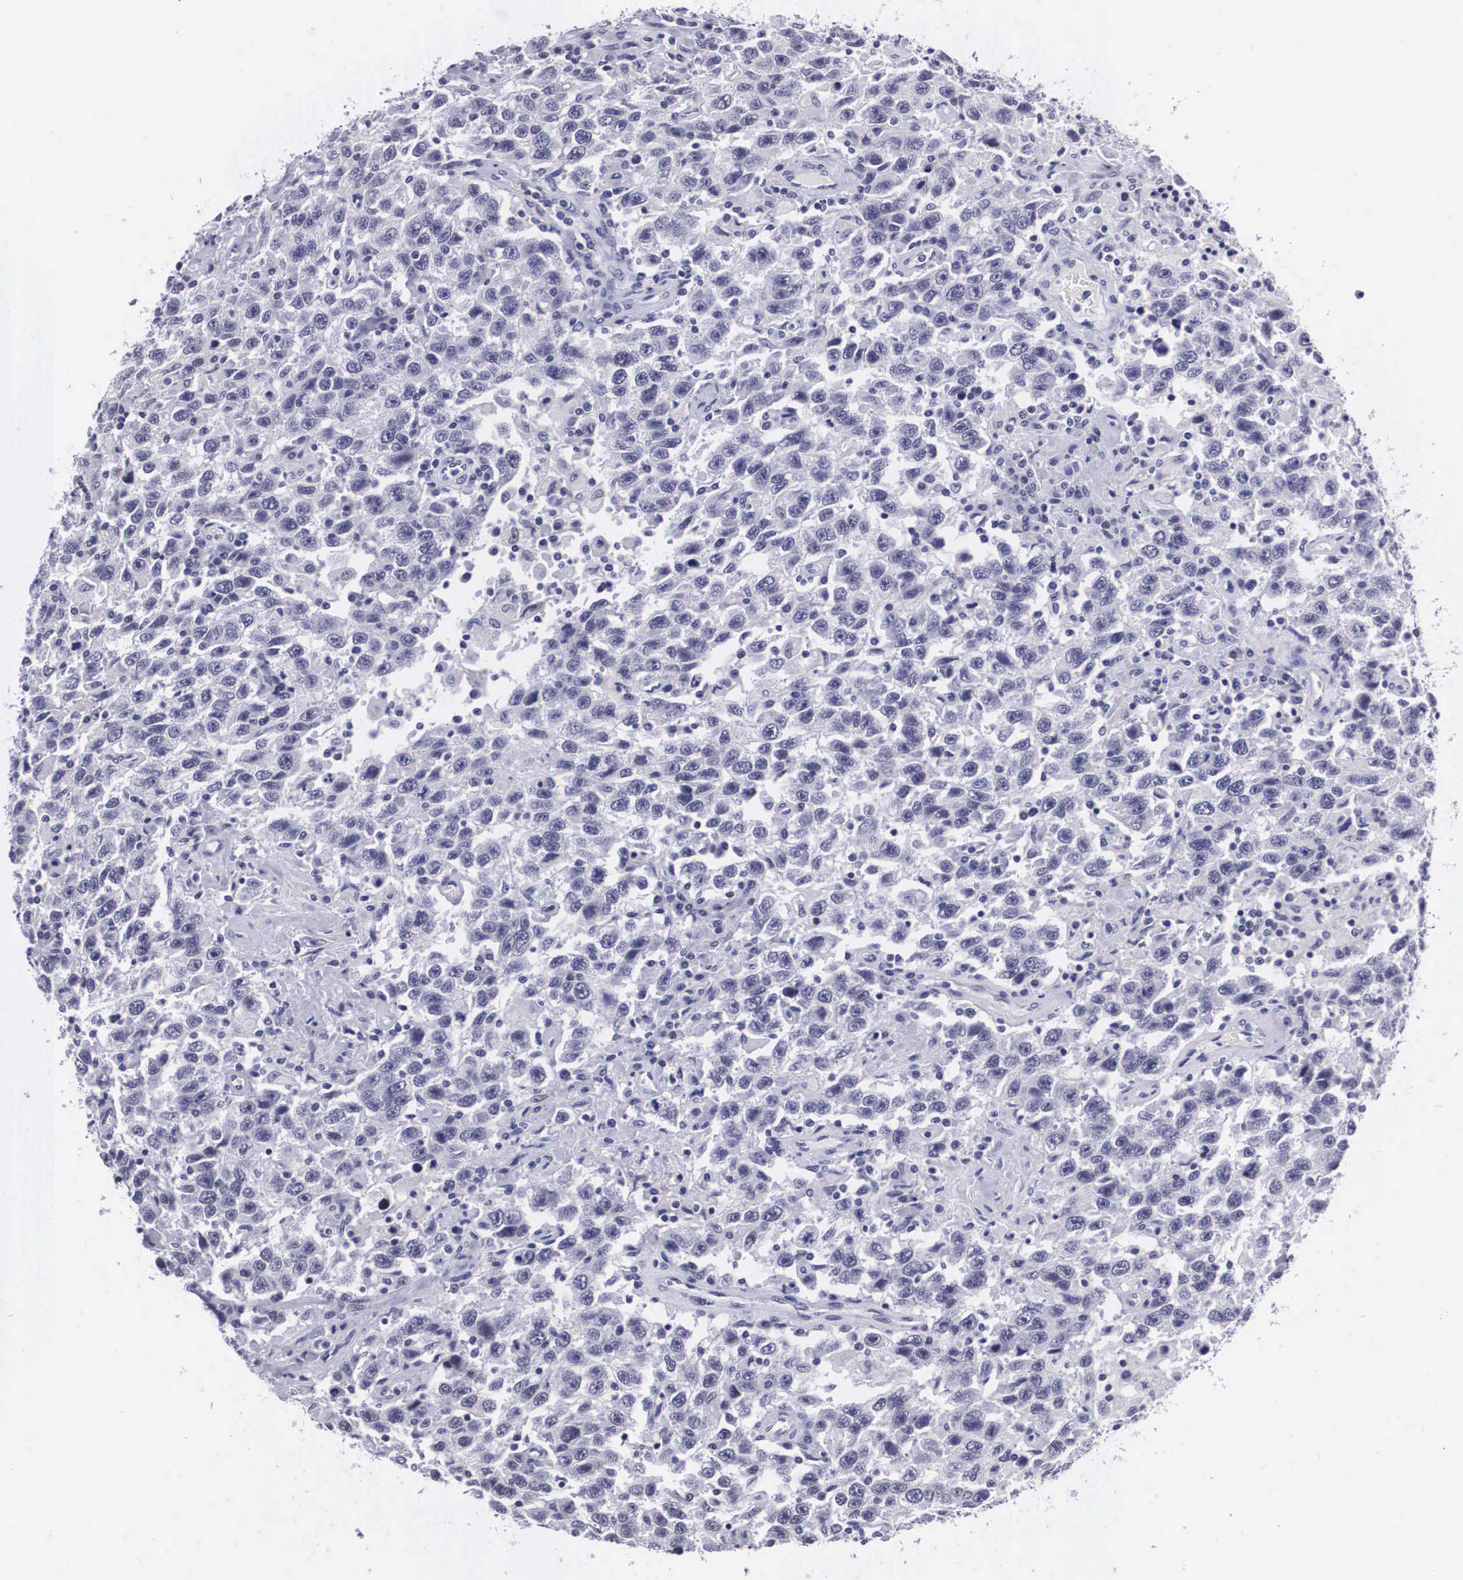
{"staining": {"intensity": "negative", "quantity": "none", "location": "none"}, "tissue": "testis cancer", "cell_type": "Tumor cells", "image_type": "cancer", "snomed": [{"axis": "morphology", "description": "Seminoma, NOS"}, {"axis": "topography", "description": "Testis"}], "caption": "Tumor cells show no significant expression in testis cancer.", "gene": "C22orf31", "patient": {"sex": "male", "age": 41}}